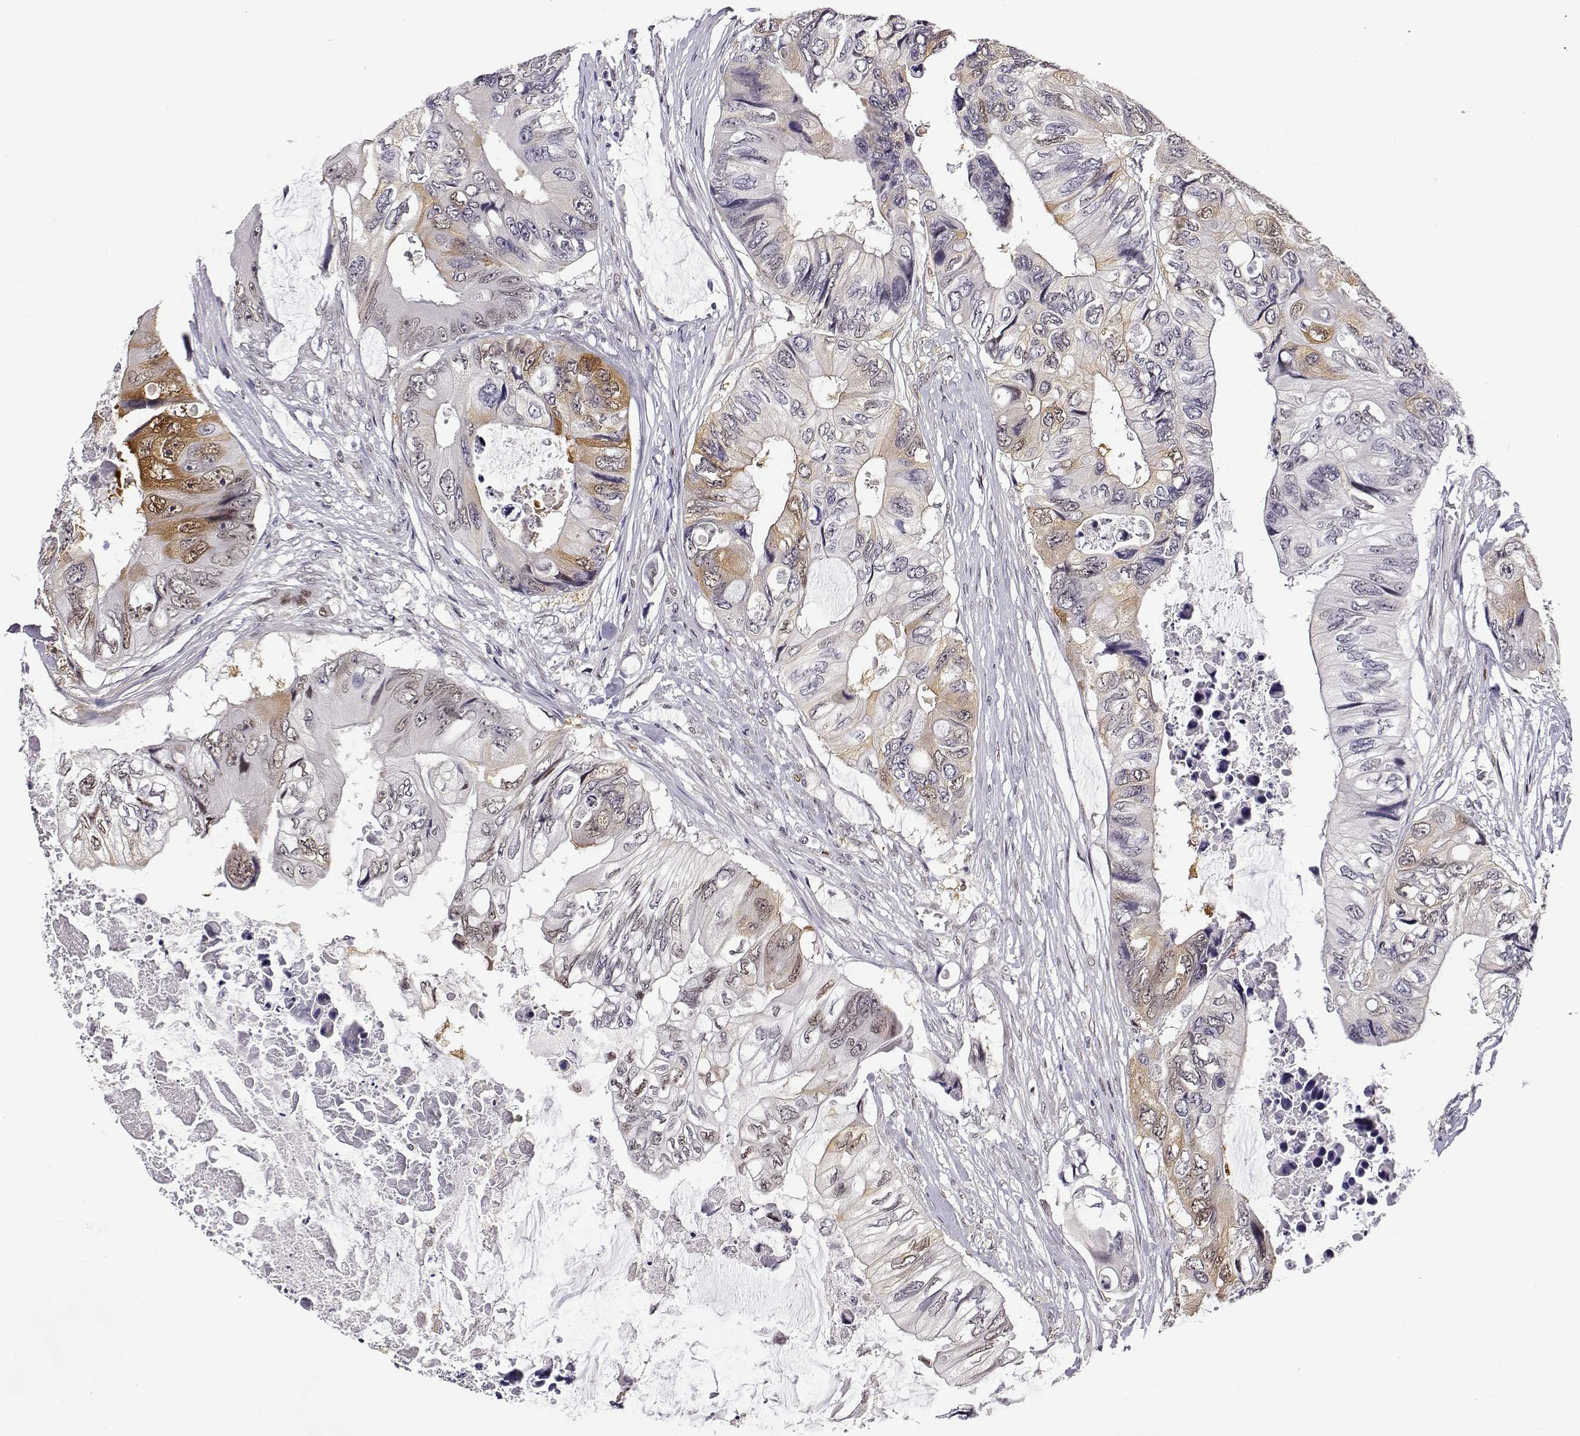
{"staining": {"intensity": "moderate", "quantity": "25%-75%", "location": "cytoplasmic/membranous,nuclear"}, "tissue": "colorectal cancer", "cell_type": "Tumor cells", "image_type": "cancer", "snomed": [{"axis": "morphology", "description": "Adenocarcinoma, NOS"}, {"axis": "topography", "description": "Rectum"}], "caption": "The image shows immunohistochemical staining of colorectal cancer. There is moderate cytoplasmic/membranous and nuclear staining is appreciated in approximately 25%-75% of tumor cells.", "gene": "PHGDH", "patient": {"sex": "male", "age": 63}}